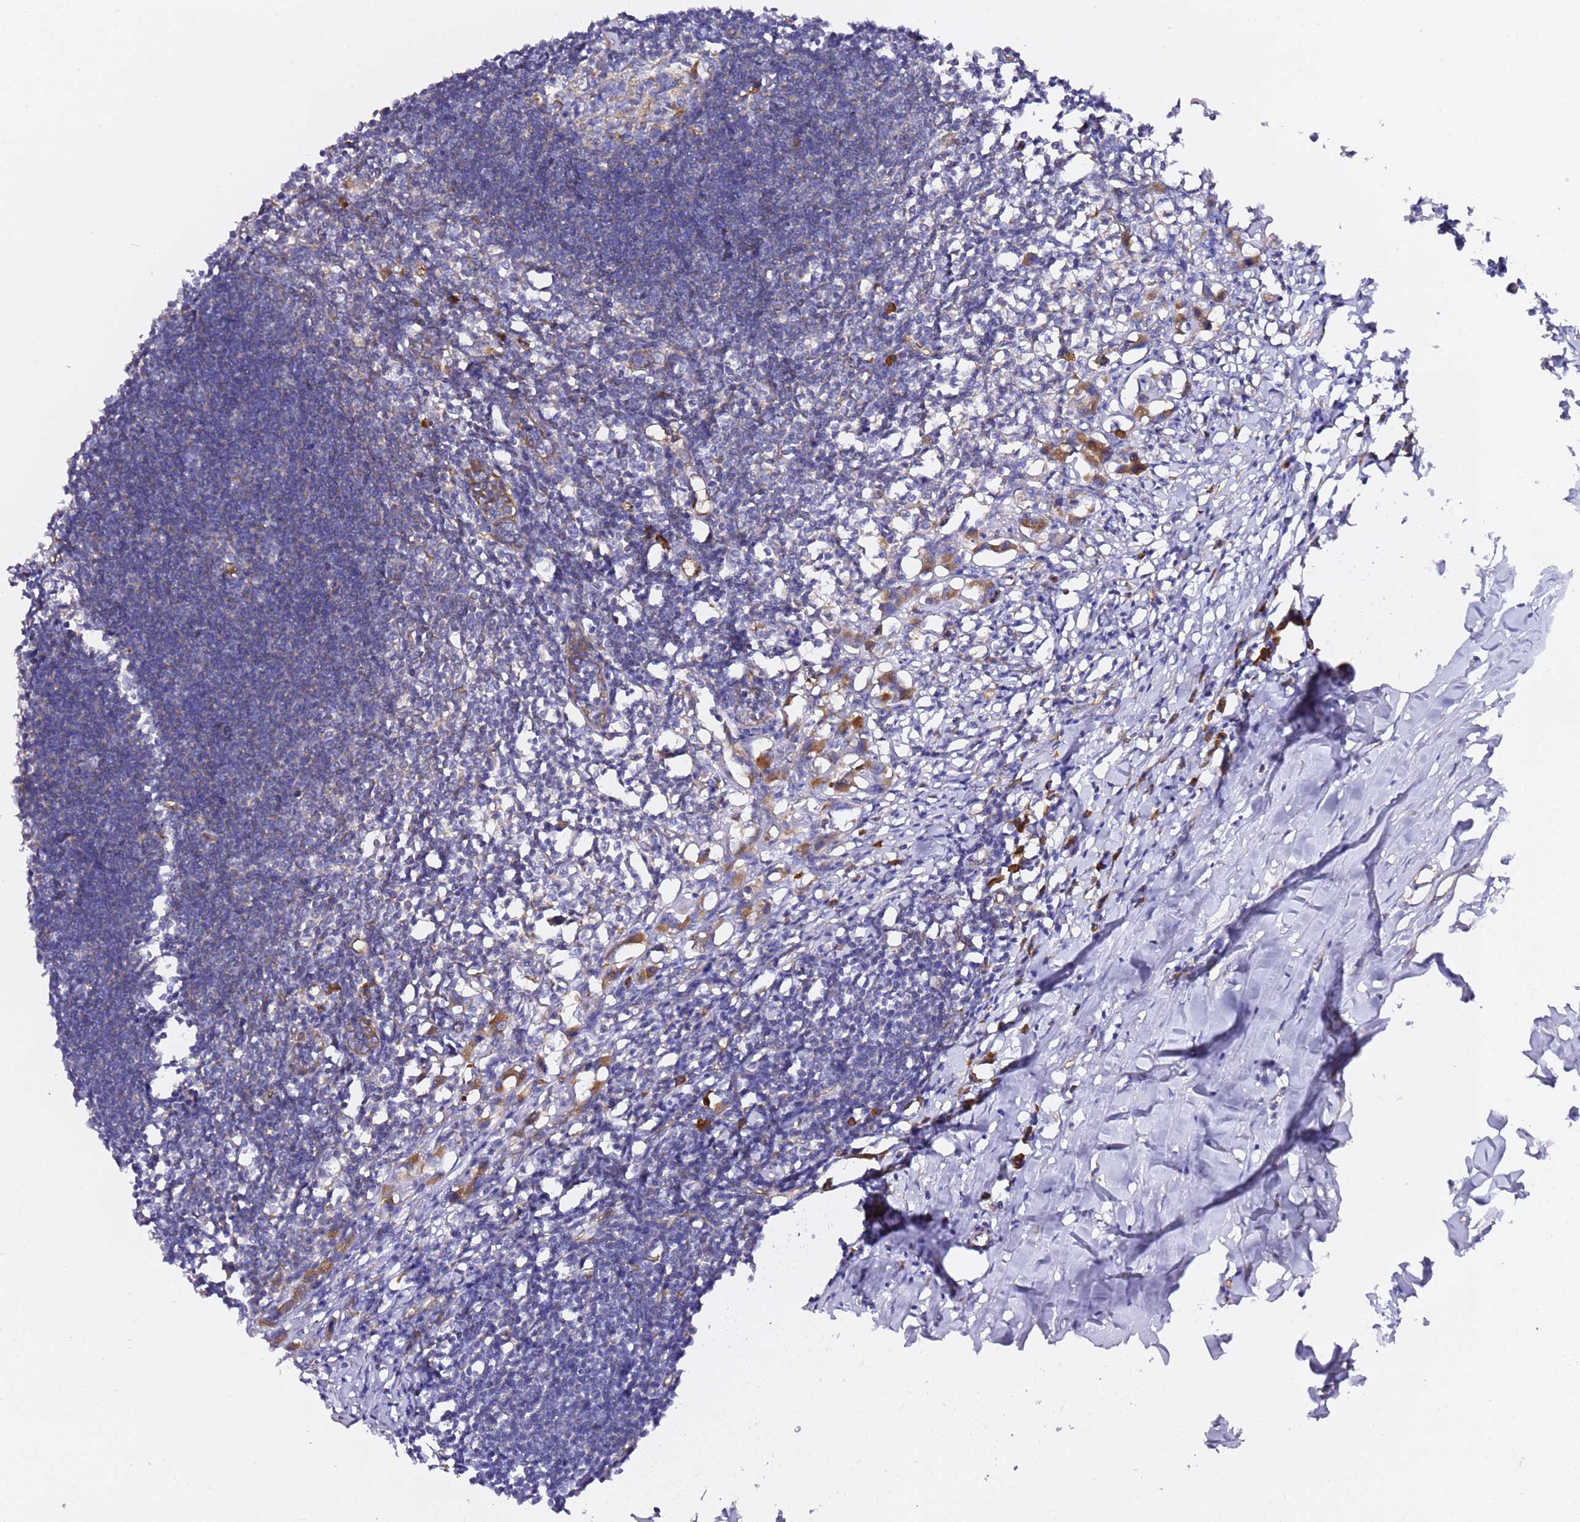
{"staining": {"intensity": "negative", "quantity": "none", "location": "none"}, "tissue": "lymph node", "cell_type": "Germinal center cells", "image_type": "normal", "snomed": [{"axis": "morphology", "description": "Normal tissue, NOS"}, {"axis": "morphology", "description": "Malignant melanoma, Metastatic site"}, {"axis": "topography", "description": "Lymph node"}], "caption": "This micrograph is of benign lymph node stained with immunohistochemistry to label a protein in brown with the nuclei are counter-stained blue. There is no positivity in germinal center cells.", "gene": "KIF7", "patient": {"sex": "male", "age": 41}}